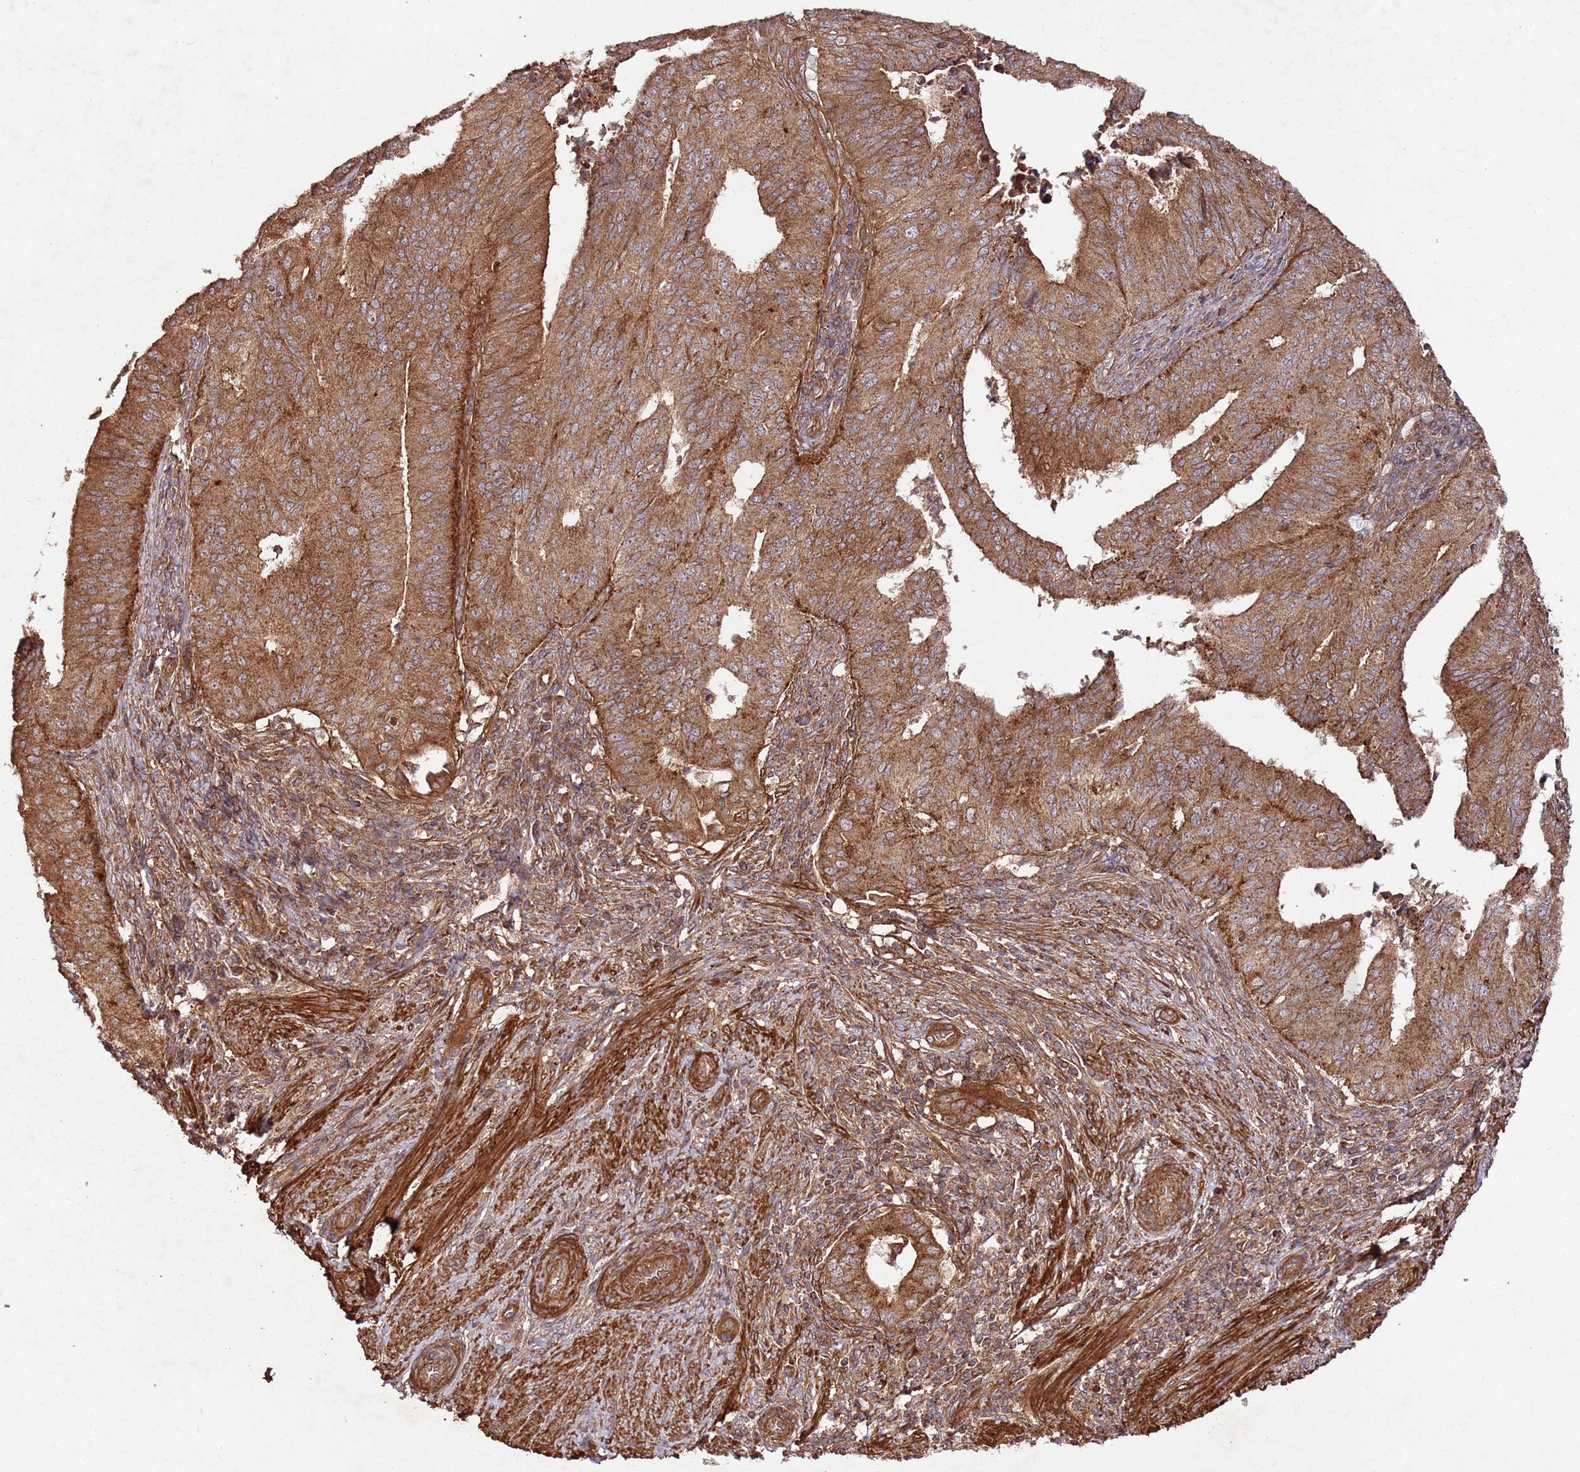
{"staining": {"intensity": "strong", "quantity": ">75%", "location": "cytoplasmic/membranous"}, "tissue": "endometrial cancer", "cell_type": "Tumor cells", "image_type": "cancer", "snomed": [{"axis": "morphology", "description": "Adenocarcinoma, NOS"}, {"axis": "topography", "description": "Endometrium"}], "caption": "Protein expression analysis of endometrial adenocarcinoma shows strong cytoplasmic/membranous staining in about >75% of tumor cells.", "gene": "FAM186A", "patient": {"sex": "female", "age": 50}}